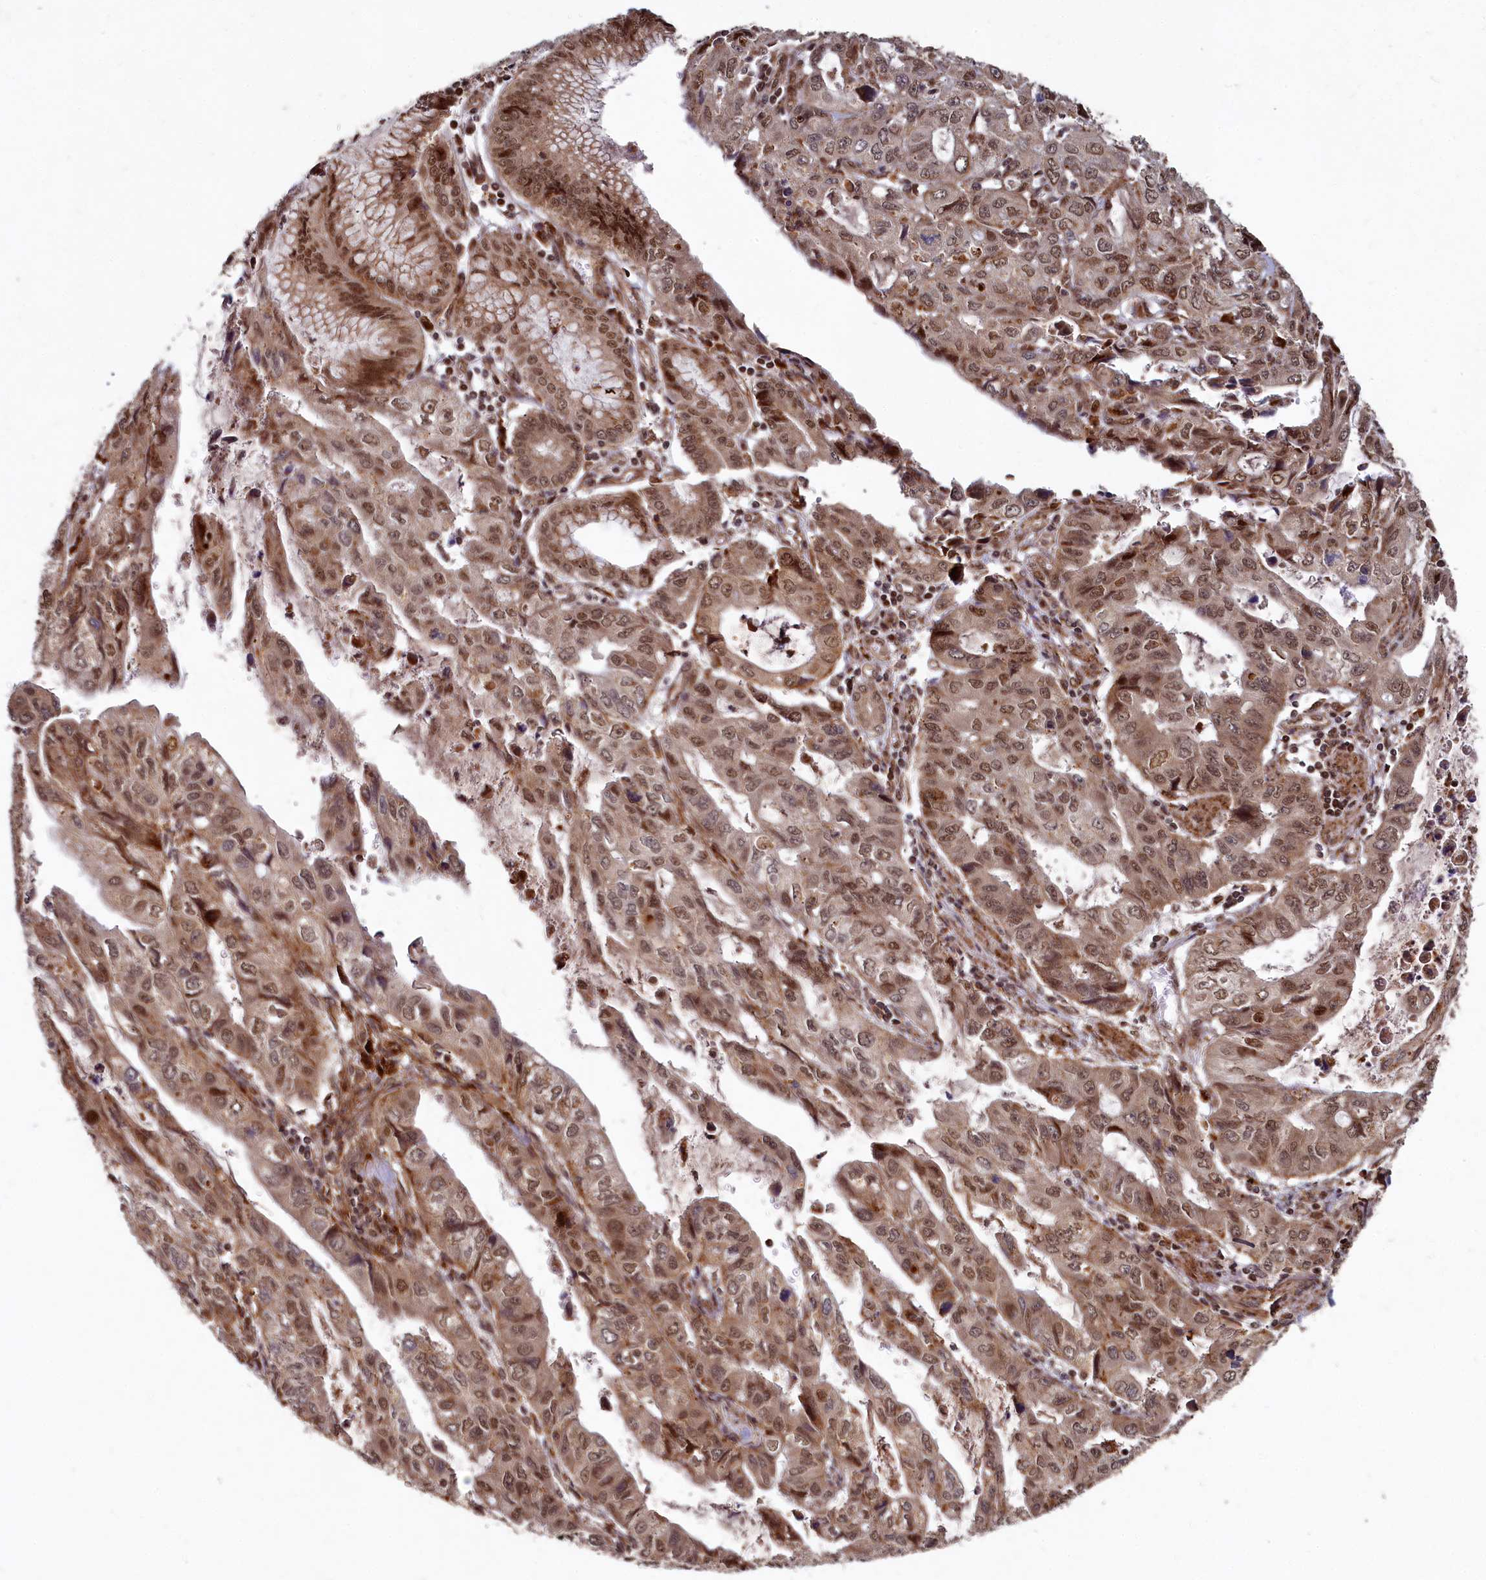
{"staining": {"intensity": "moderate", "quantity": ">75%", "location": "cytoplasmic/membranous,nuclear"}, "tissue": "stomach cancer", "cell_type": "Tumor cells", "image_type": "cancer", "snomed": [{"axis": "morphology", "description": "Adenocarcinoma, NOS"}, {"axis": "topography", "description": "Stomach, upper"}], "caption": "The photomicrograph shows a brown stain indicating the presence of a protein in the cytoplasmic/membranous and nuclear of tumor cells in stomach adenocarcinoma.", "gene": "TRIM23", "patient": {"sex": "female", "age": 52}}